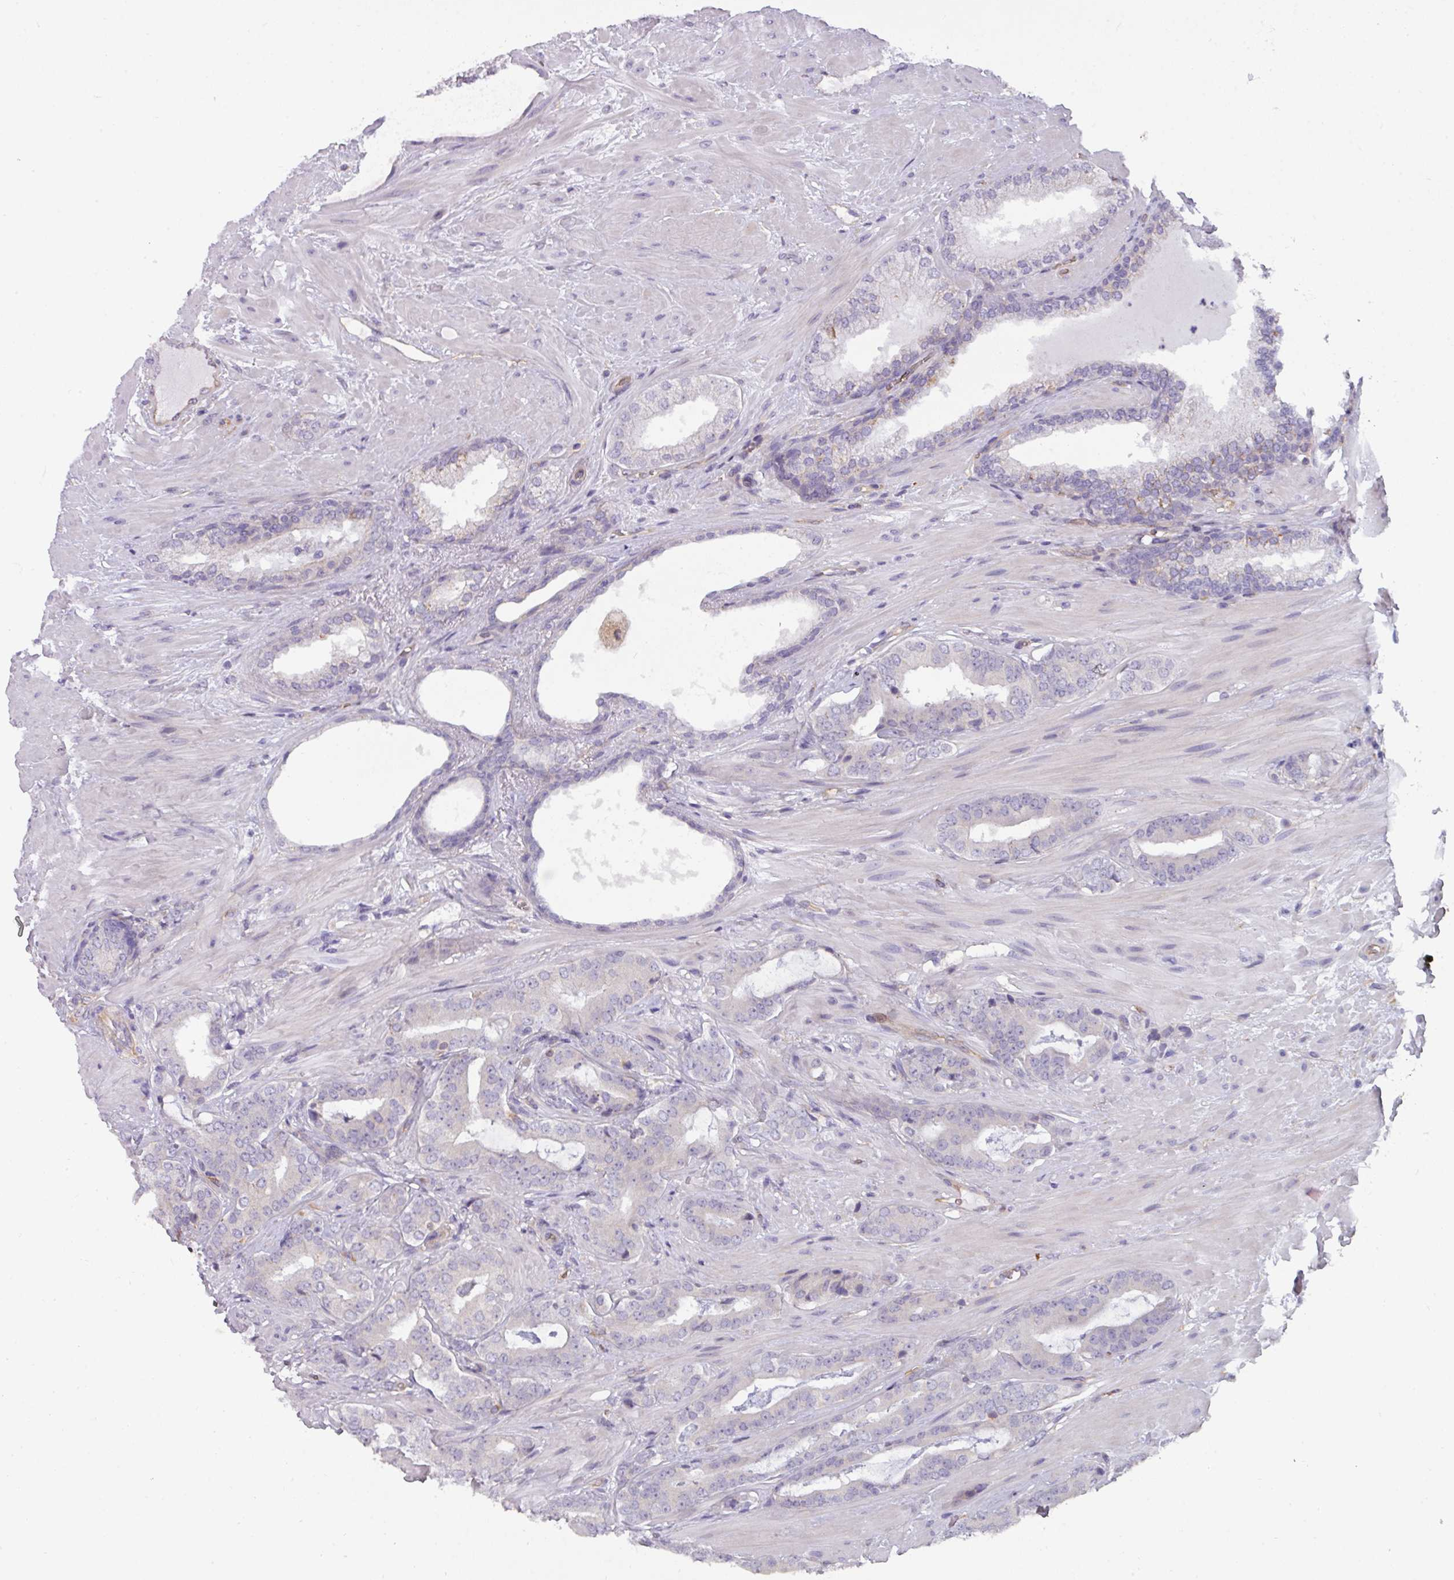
{"staining": {"intensity": "negative", "quantity": "none", "location": "none"}, "tissue": "prostate cancer", "cell_type": "Tumor cells", "image_type": "cancer", "snomed": [{"axis": "morphology", "description": "Adenocarcinoma, Low grade"}, {"axis": "topography", "description": "Prostate"}], "caption": "Immunohistochemical staining of prostate cancer shows no significant staining in tumor cells.", "gene": "BUD23", "patient": {"sex": "male", "age": 61}}